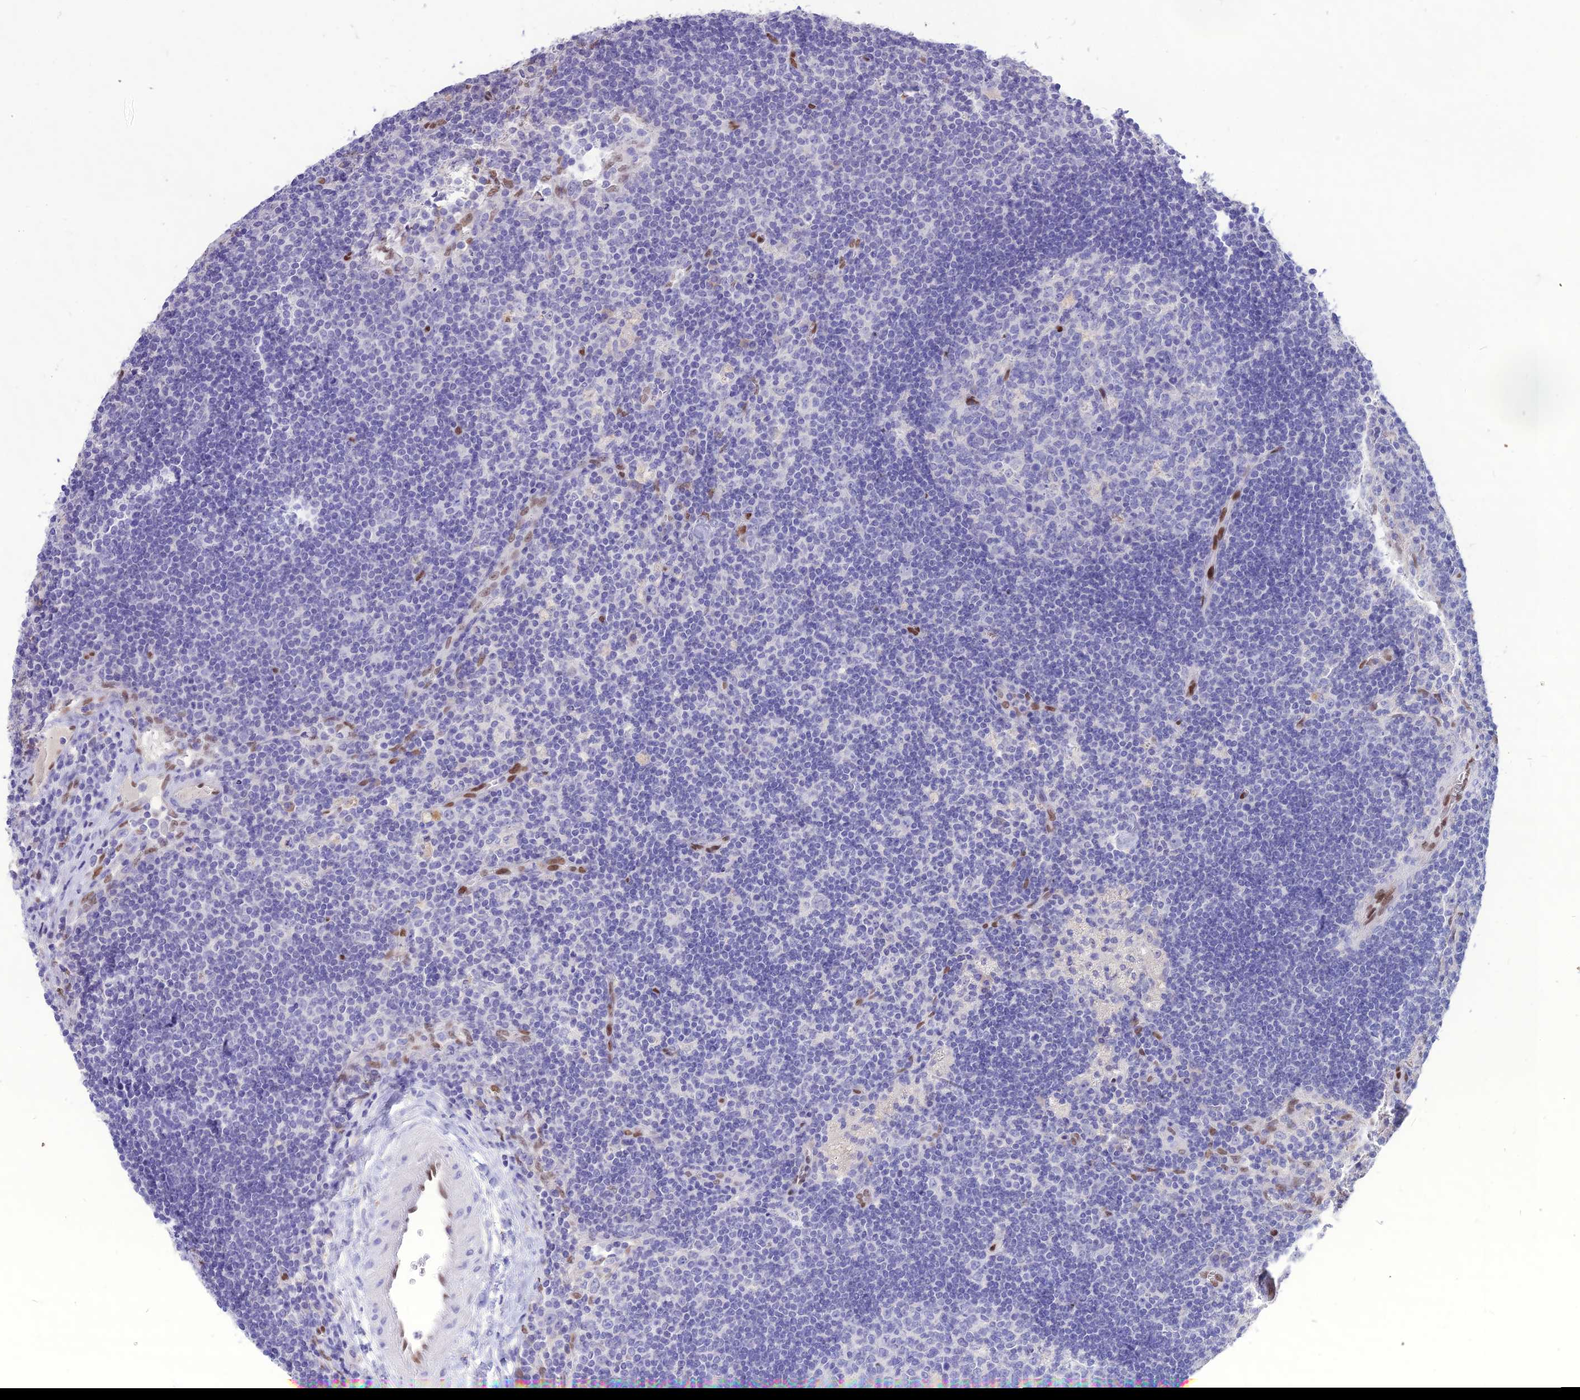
{"staining": {"intensity": "negative", "quantity": "none", "location": "none"}, "tissue": "lymph node", "cell_type": "Germinal center cells", "image_type": "normal", "snomed": [{"axis": "morphology", "description": "Normal tissue, NOS"}, {"axis": "topography", "description": "Lymph node"}], "caption": "Immunohistochemistry of normal human lymph node displays no staining in germinal center cells. Nuclei are stained in blue.", "gene": "NOVA2", "patient": {"sex": "male", "age": 58}}